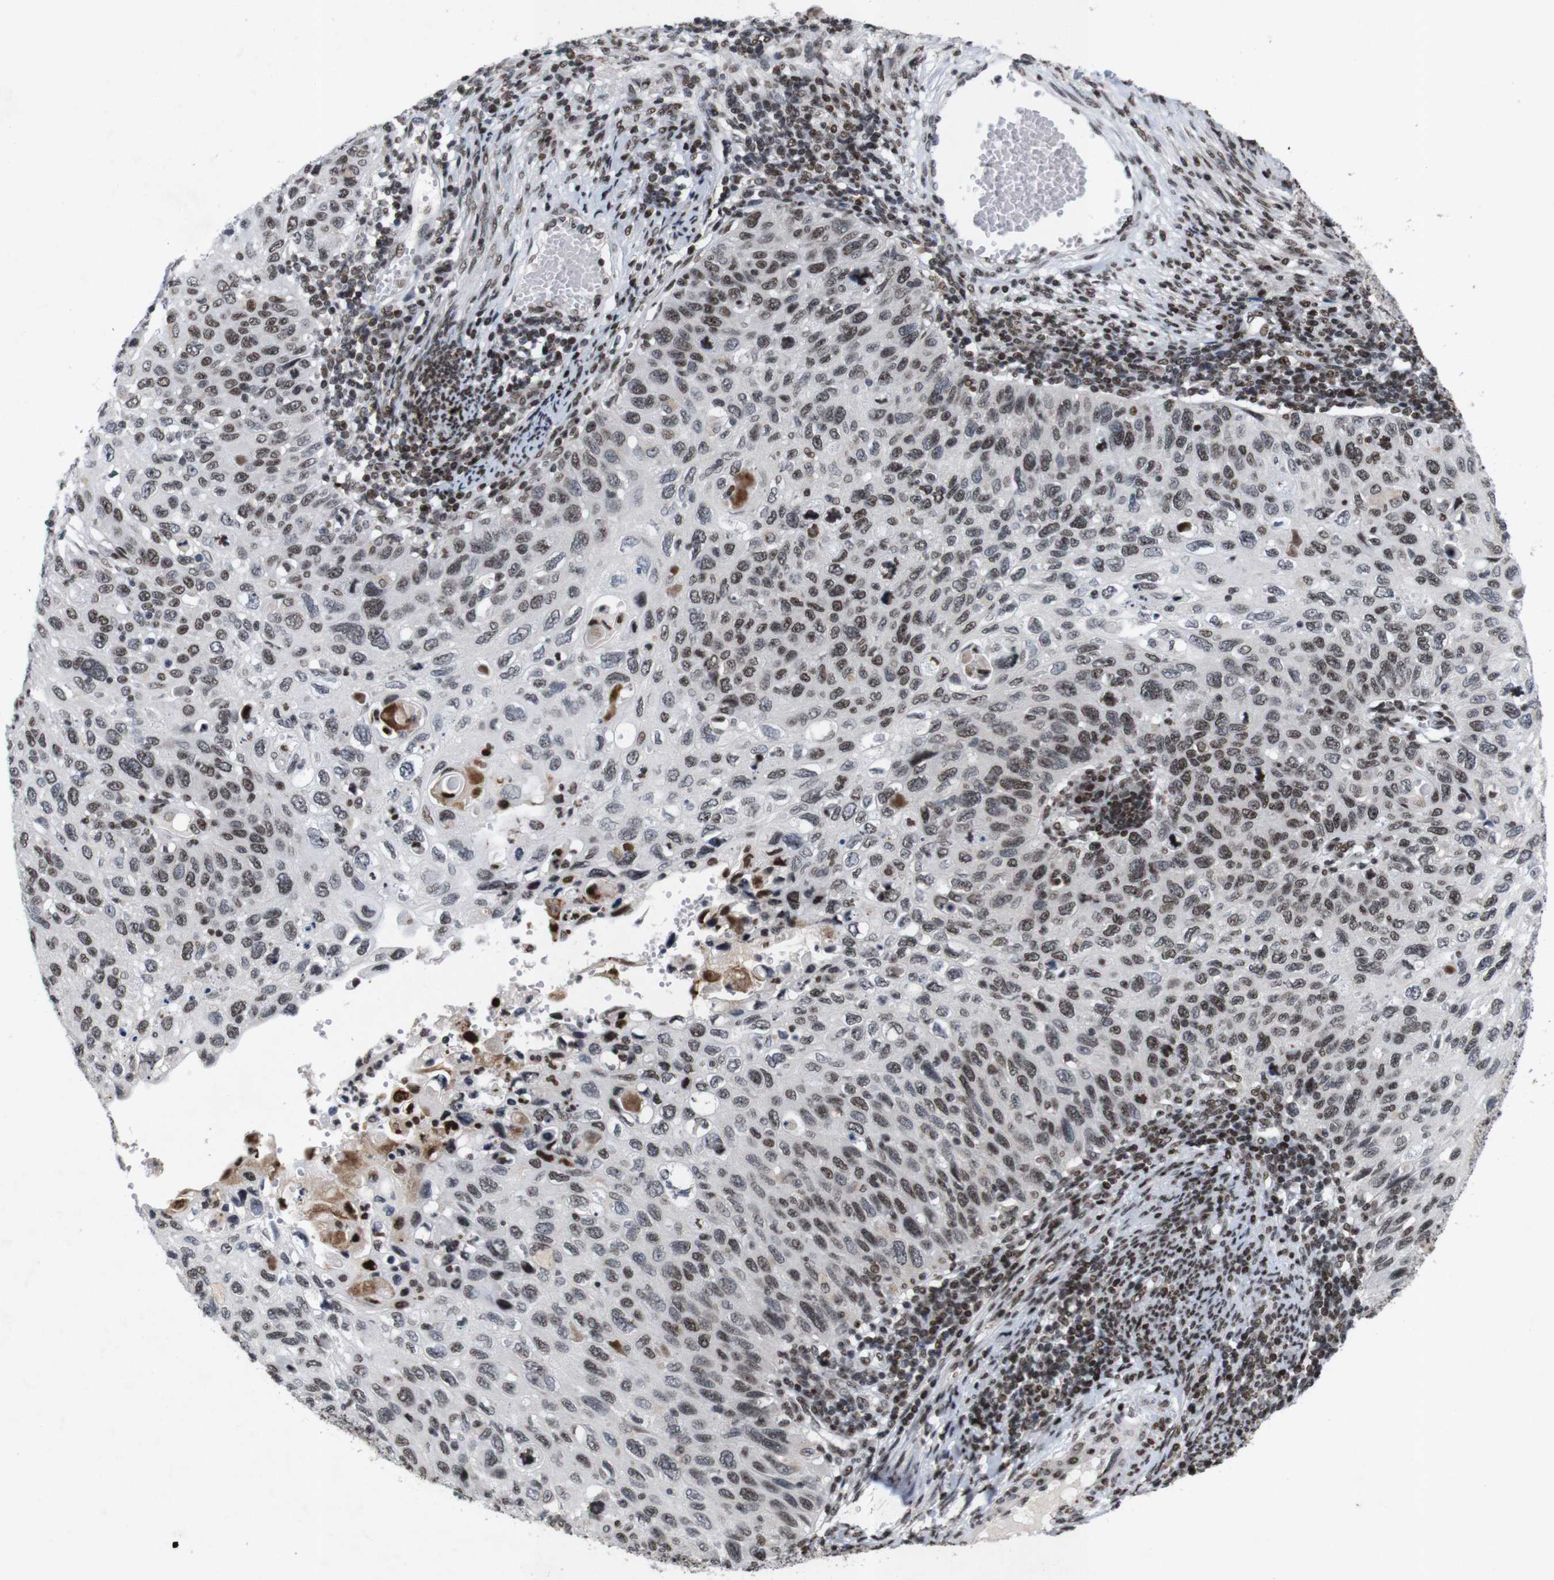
{"staining": {"intensity": "moderate", "quantity": ">75%", "location": "nuclear"}, "tissue": "cervical cancer", "cell_type": "Tumor cells", "image_type": "cancer", "snomed": [{"axis": "morphology", "description": "Squamous cell carcinoma, NOS"}, {"axis": "topography", "description": "Cervix"}], "caption": "Human cervical squamous cell carcinoma stained with a brown dye shows moderate nuclear positive expression in about >75% of tumor cells.", "gene": "MAGEH1", "patient": {"sex": "female", "age": 70}}